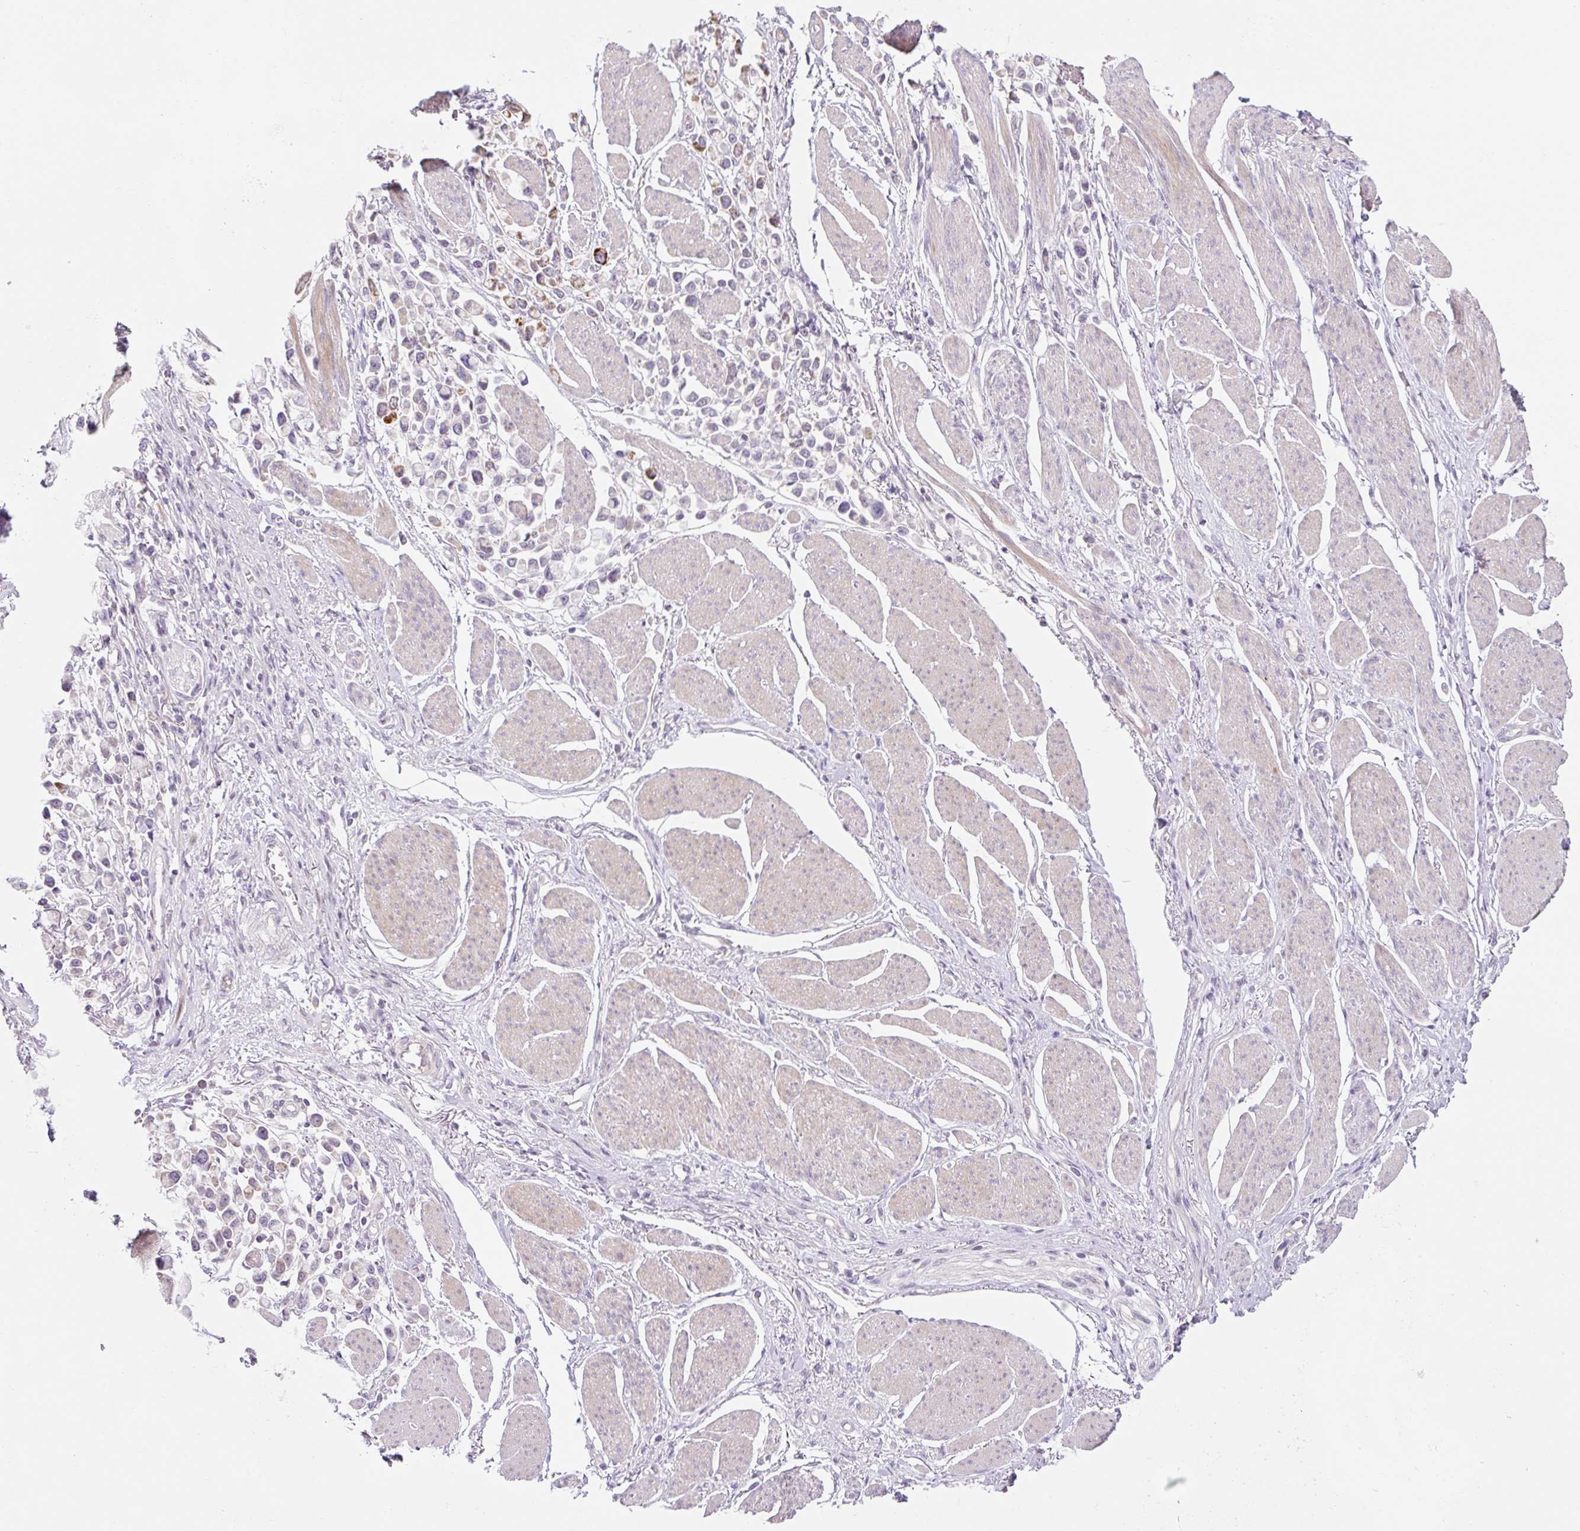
{"staining": {"intensity": "strong", "quantity": "<25%", "location": "cytoplasmic/membranous"}, "tissue": "stomach cancer", "cell_type": "Tumor cells", "image_type": "cancer", "snomed": [{"axis": "morphology", "description": "Adenocarcinoma, NOS"}, {"axis": "topography", "description": "Stomach"}], "caption": "Immunohistochemistry image of human stomach cancer stained for a protein (brown), which exhibits medium levels of strong cytoplasmic/membranous expression in approximately <25% of tumor cells.", "gene": "ZNF552", "patient": {"sex": "female", "age": 81}}